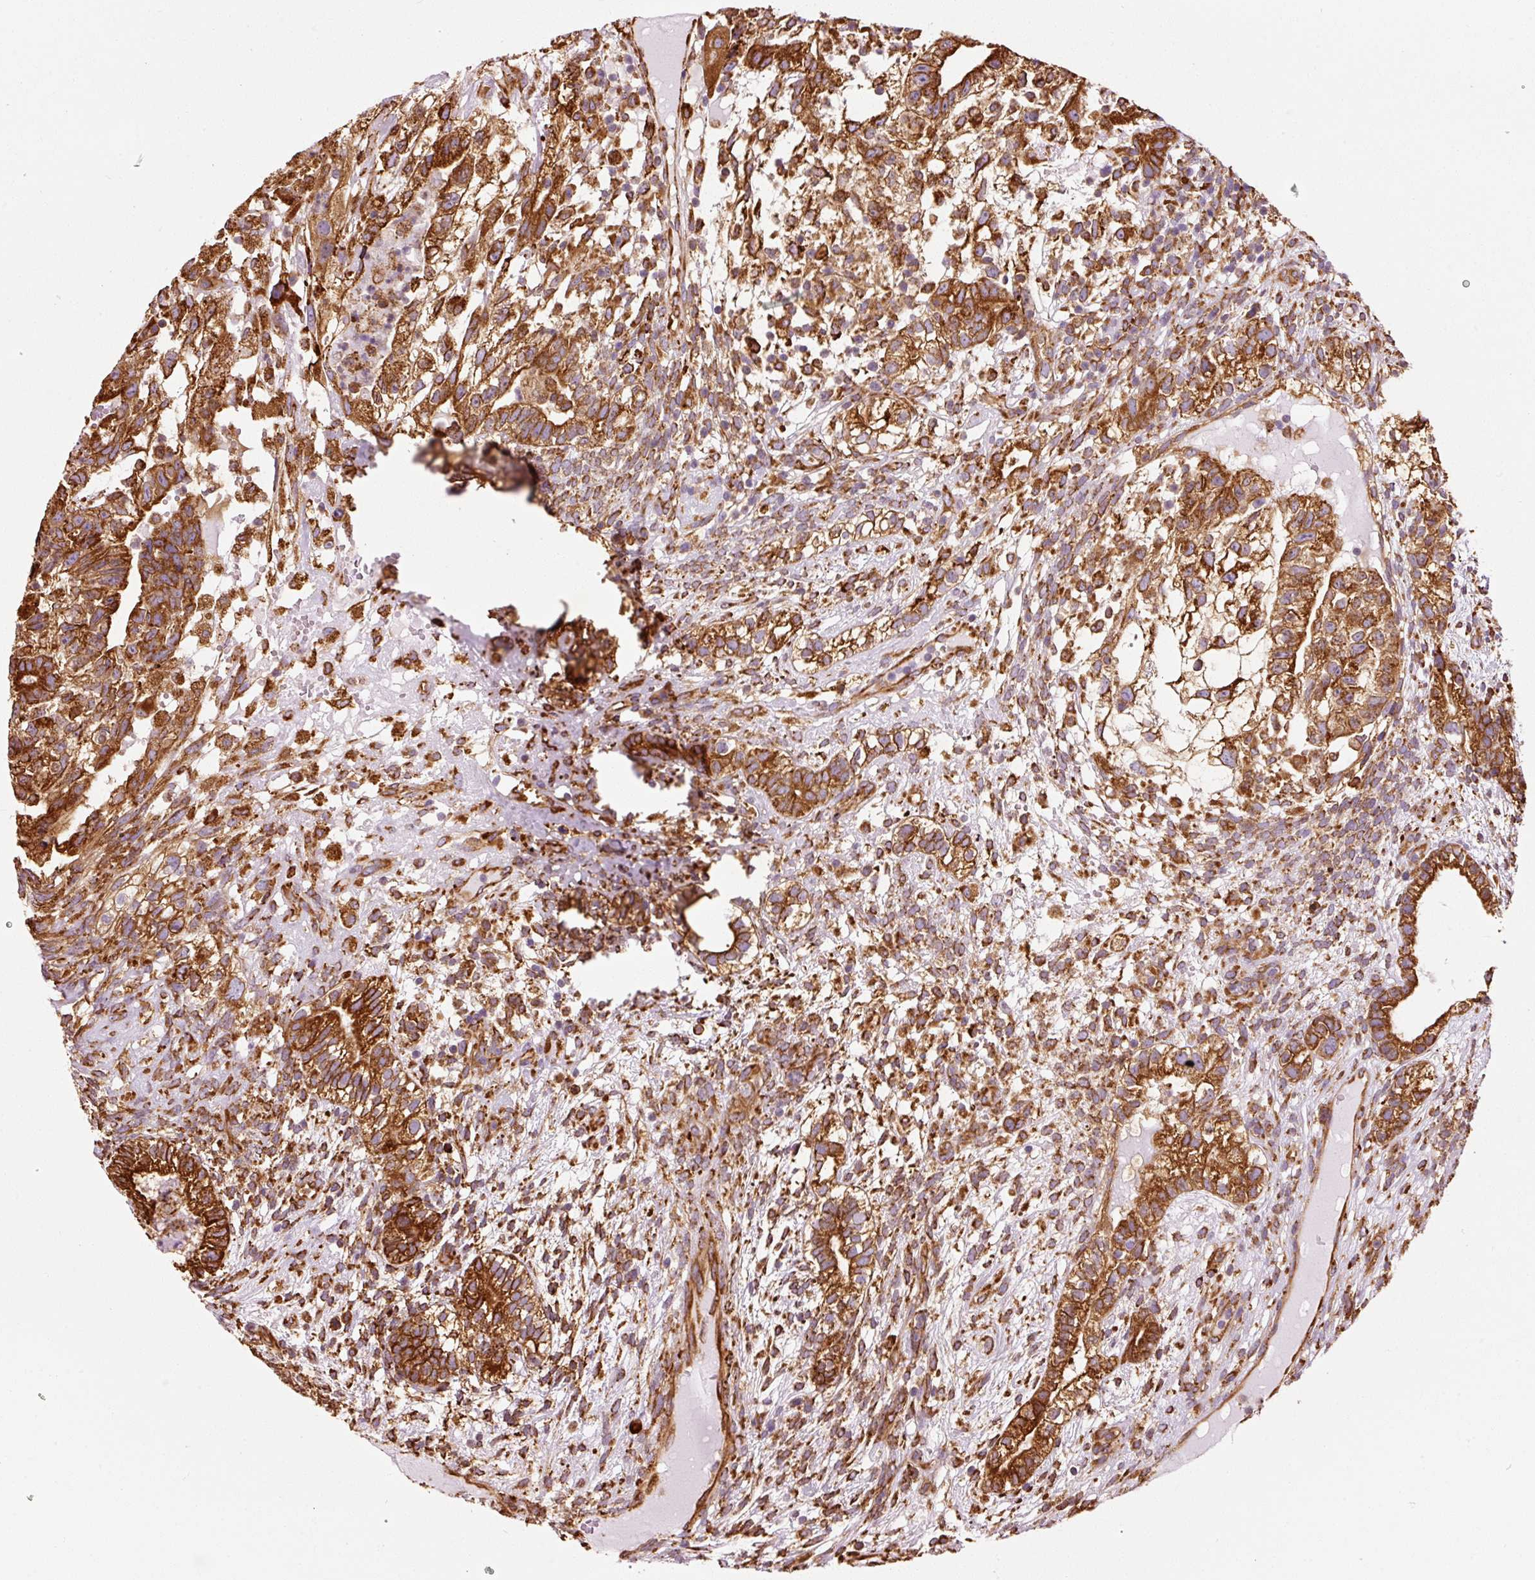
{"staining": {"intensity": "strong", "quantity": ">75%", "location": "cytoplasmic/membranous"}, "tissue": "testis cancer", "cell_type": "Tumor cells", "image_type": "cancer", "snomed": [{"axis": "morphology", "description": "Seminoma, NOS"}, {"axis": "morphology", "description": "Carcinoma, Embryonal, NOS"}, {"axis": "topography", "description": "Testis"}], "caption": "Immunohistochemistry (IHC) of human testis cancer (embryonal carcinoma) reveals high levels of strong cytoplasmic/membranous expression in approximately >75% of tumor cells.", "gene": "KLC1", "patient": {"sex": "male", "age": 41}}